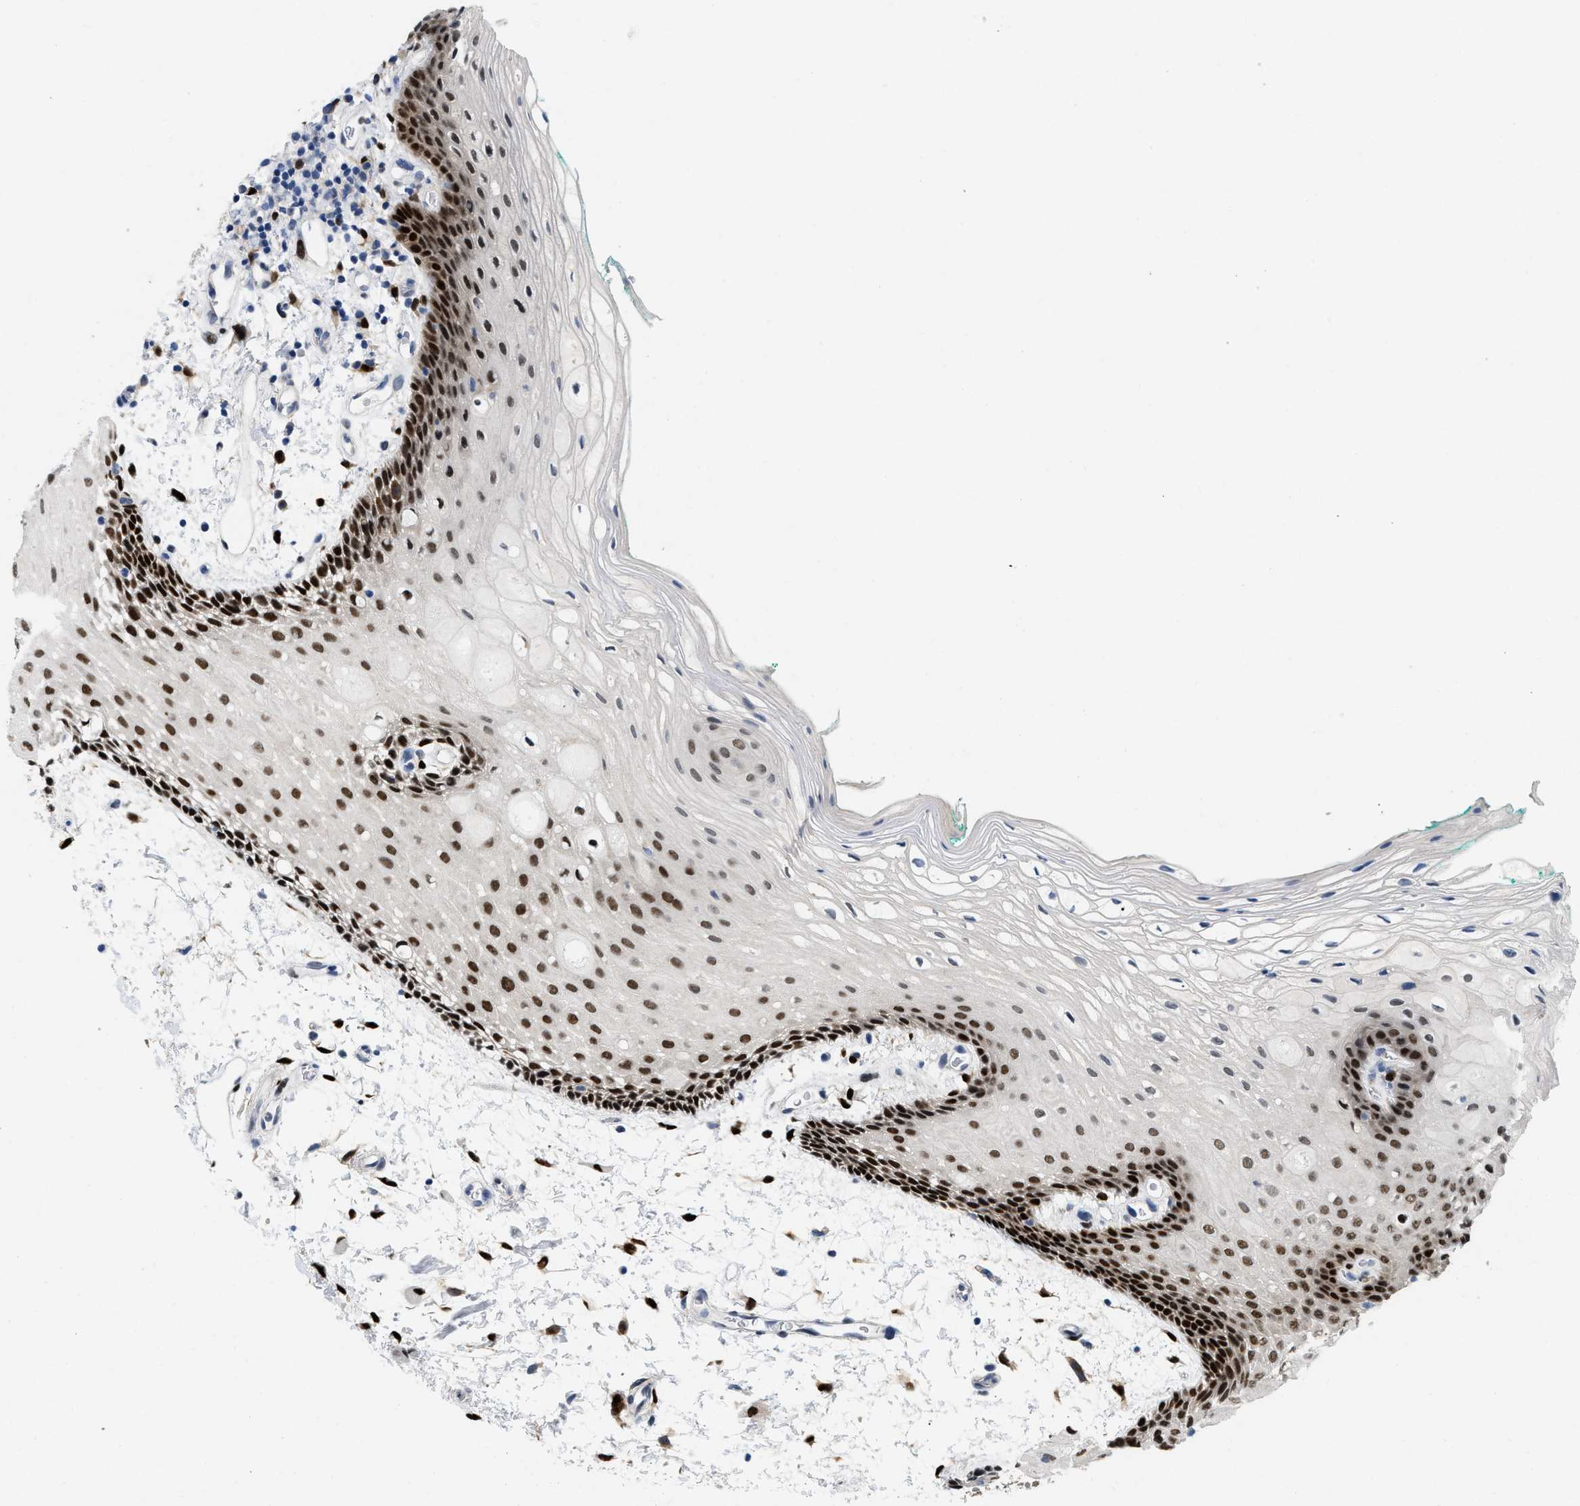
{"staining": {"intensity": "strong", "quantity": "25%-75%", "location": "nuclear"}, "tissue": "oral mucosa", "cell_type": "Squamous epithelial cells", "image_type": "normal", "snomed": [{"axis": "morphology", "description": "Normal tissue, NOS"}, {"axis": "topography", "description": "Skeletal muscle"}, {"axis": "topography", "description": "Oral tissue"}, {"axis": "topography", "description": "Peripheral nerve tissue"}], "caption": "An image of oral mucosa stained for a protein exhibits strong nuclear brown staining in squamous epithelial cells.", "gene": "NFIX", "patient": {"sex": "female", "age": 84}}